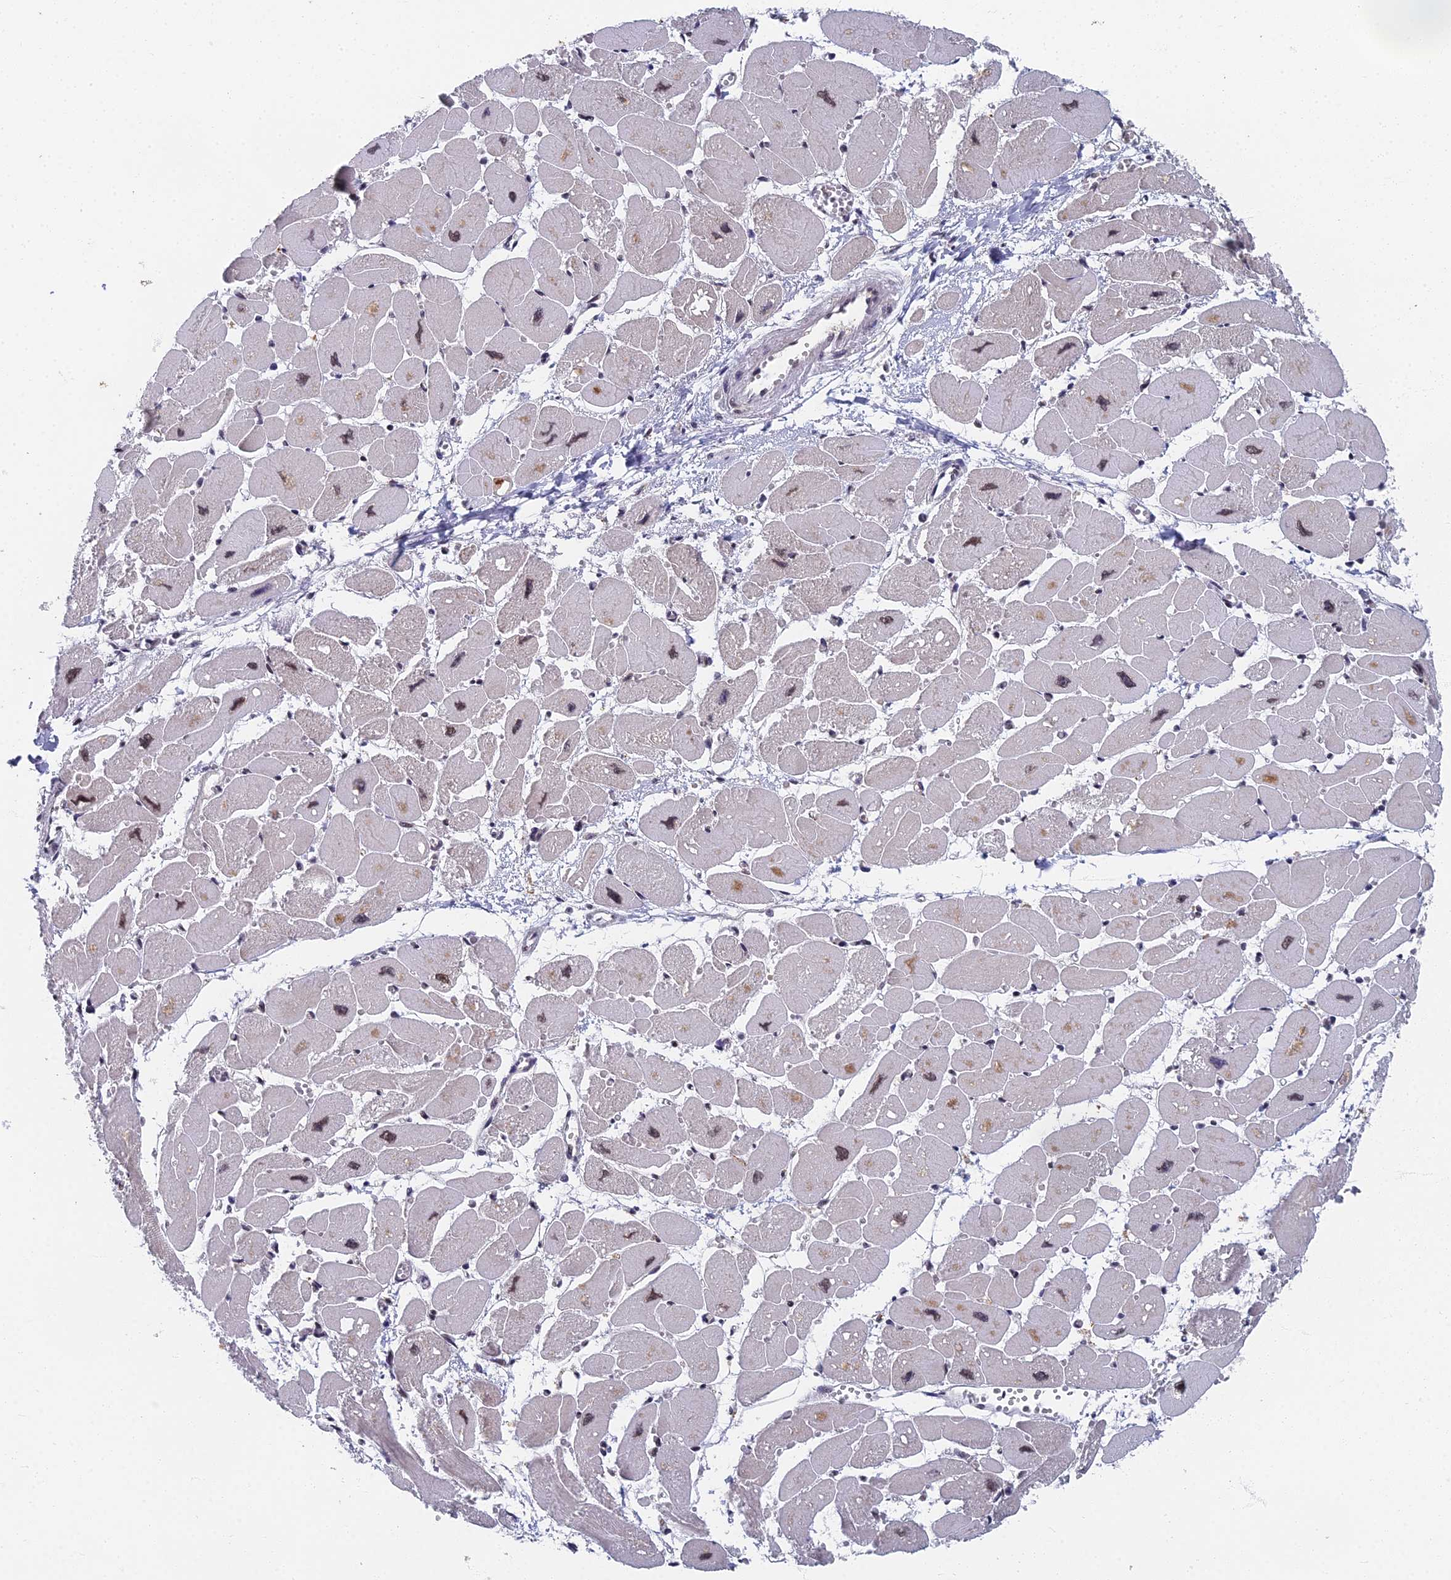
{"staining": {"intensity": "weak", "quantity": "25%-75%", "location": "nuclear"}, "tissue": "heart muscle", "cell_type": "Cardiomyocytes", "image_type": "normal", "snomed": [{"axis": "morphology", "description": "Normal tissue, NOS"}, {"axis": "topography", "description": "Heart"}], "caption": "The immunohistochemical stain labels weak nuclear staining in cardiomyocytes of normal heart muscle. Nuclei are stained in blue.", "gene": "TAF13", "patient": {"sex": "female", "age": 54}}